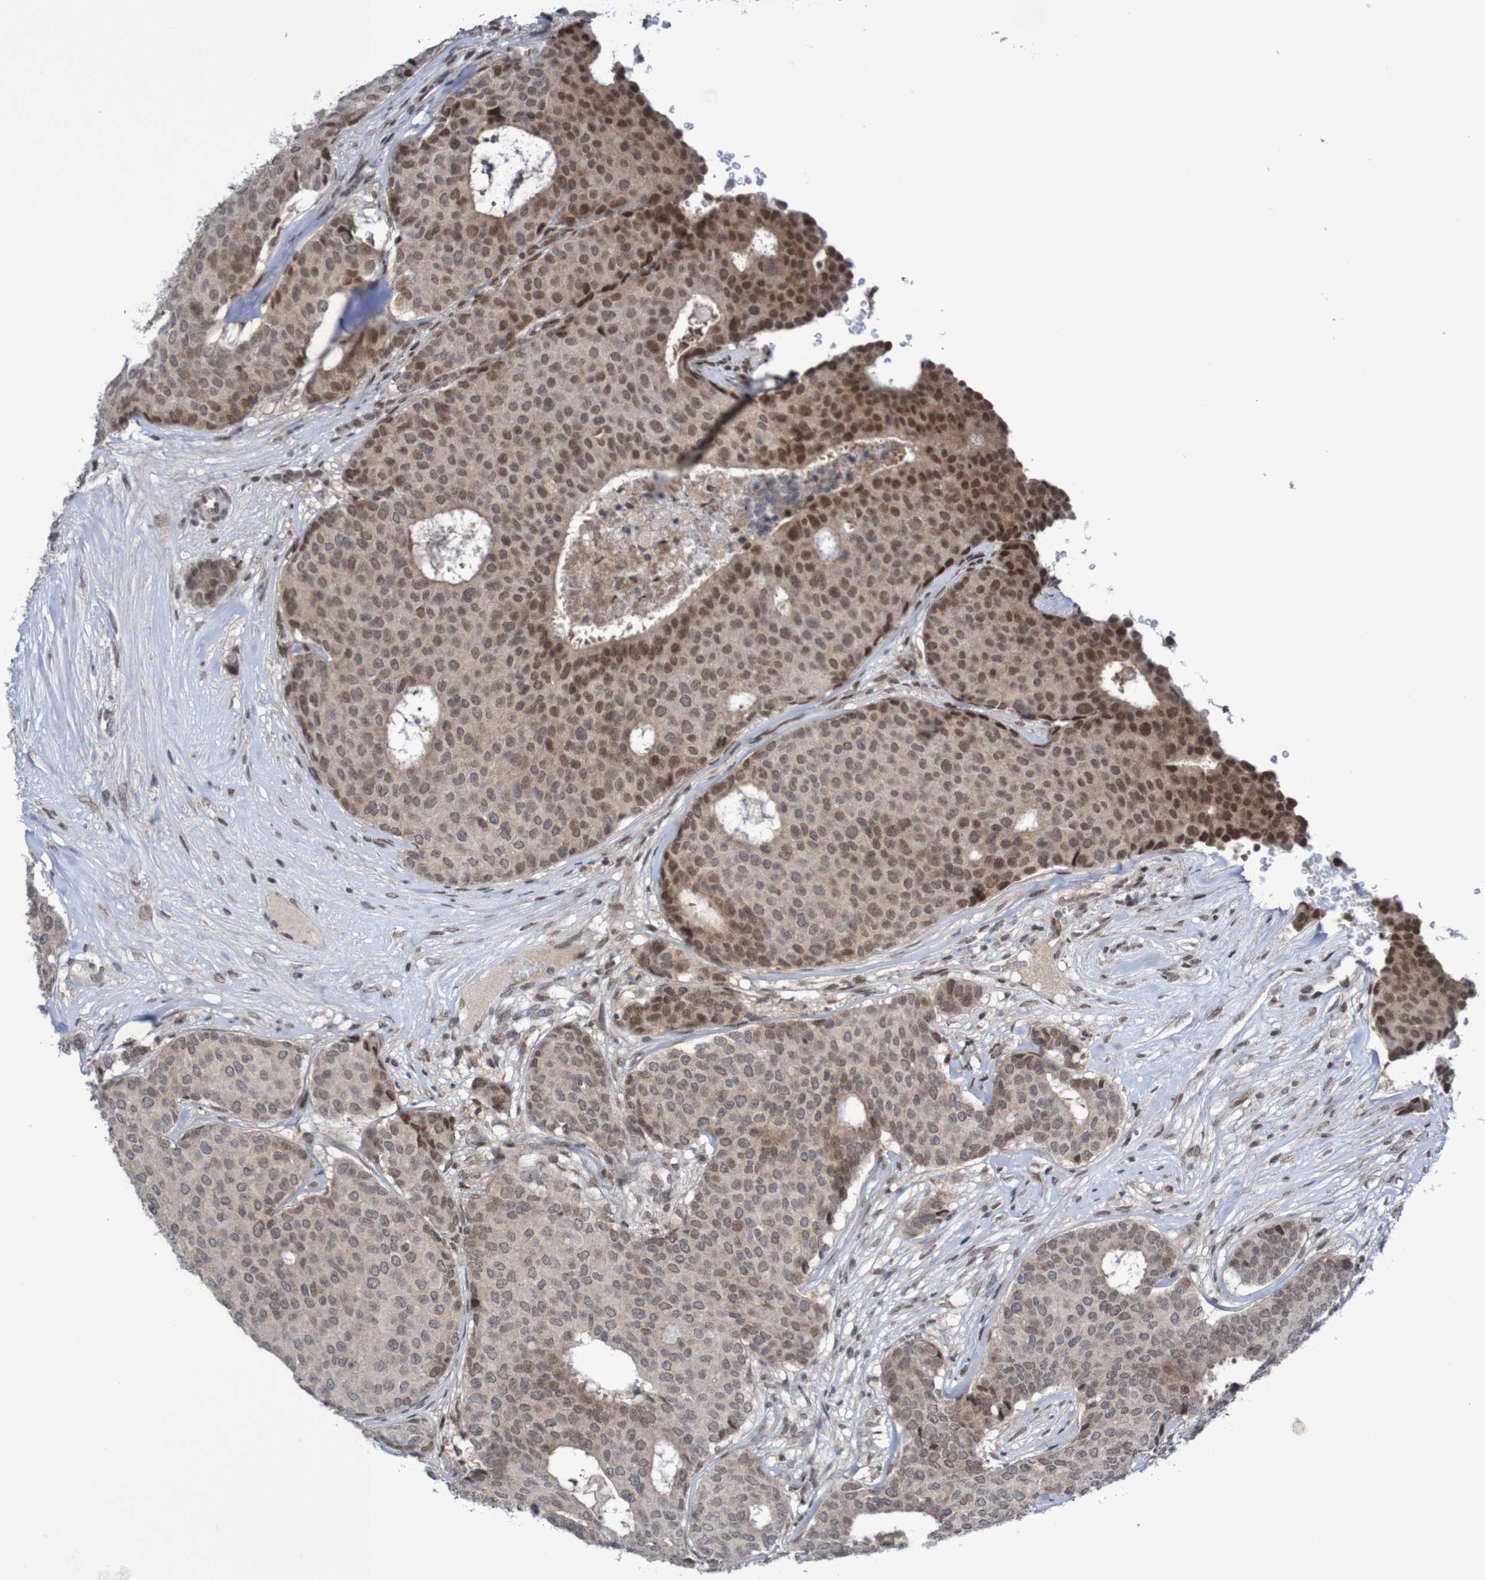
{"staining": {"intensity": "moderate", "quantity": "25%-75%", "location": "cytoplasmic/membranous,nuclear"}, "tissue": "breast cancer", "cell_type": "Tumor cells", "image_type": "cancer", "snomed": [{"axis": "morphology", "description": "Duct carcinoma"}, {"axis": "topography", "description": "Breast"}], "caption": "This micrograph demonstrates immunohistochemistry (IHC) staining of human breast cancer (infiltrating ductal carcinoma), with medium moderate cytoplasmic/membranous and nuclear staining in approximately 25%-75% of tumor cells.", "gene": "ITLN1", "patient": {"sex": "female", "age": 75}}